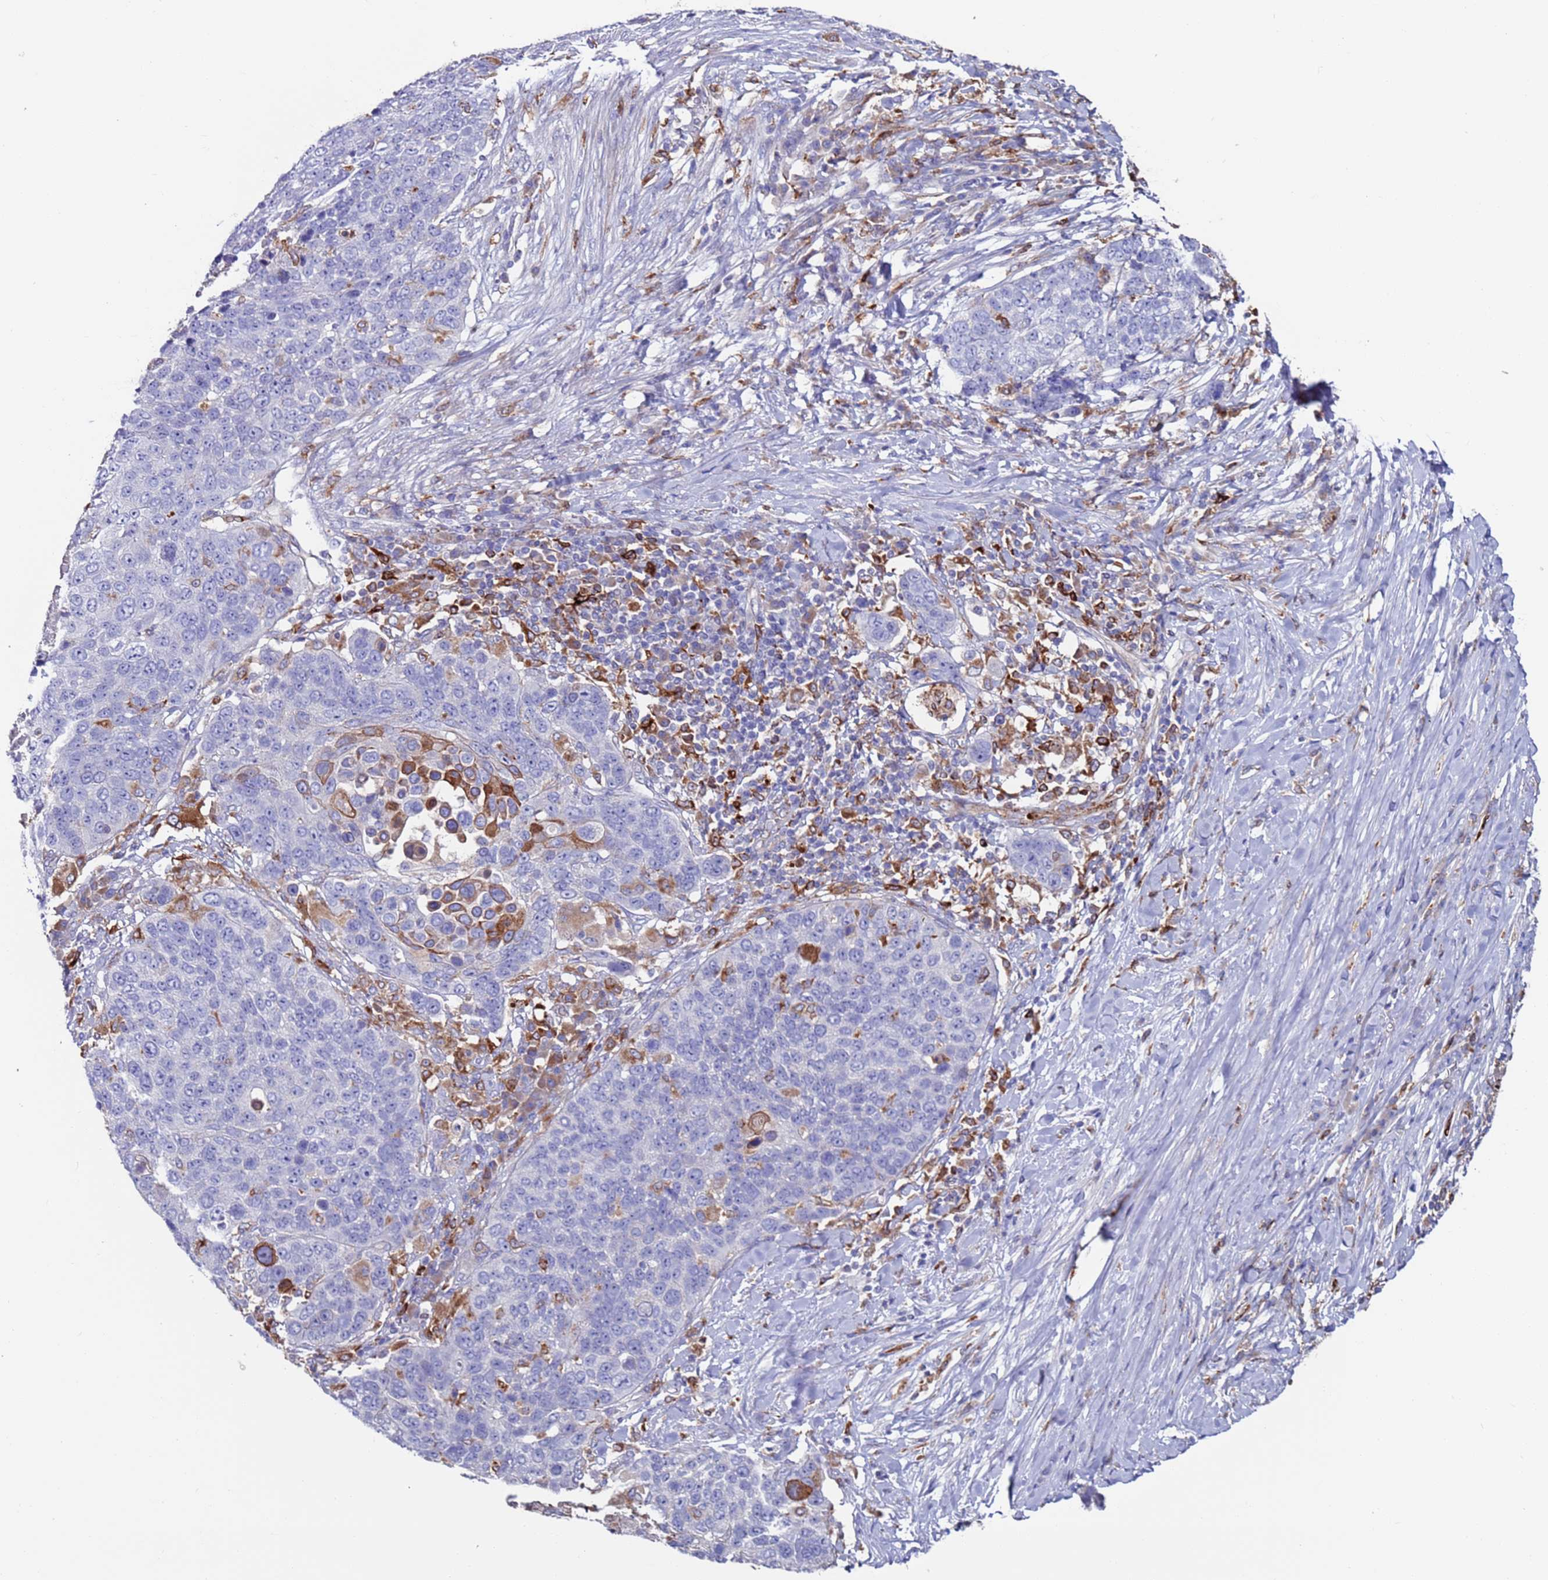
{"staining": {"intensity": "negative", "quantity": "none", "location": "none"}, "tissue": "lung cancer", "cell_type": "Tumor cells", "image_type": "cancer", "snomed": [{"axis": "morphology", "description": "Normal tissue, NOS"}, {"axis": "morphology", "description": "Squamous cell carcinoma, NOS"}, {"axis": "topography", "description": "Lymph node"}, {"axis": "topography", "description": "Lung"}], "caption": "Immunohistochemical staining of lung squamous cell carcinoma demonstrates no significant staining in tumor cells. (IHC, brightfield microscopy, high magnification).", "gene": "GREB1L", "patient": {"sex": "male", "age": 66}}